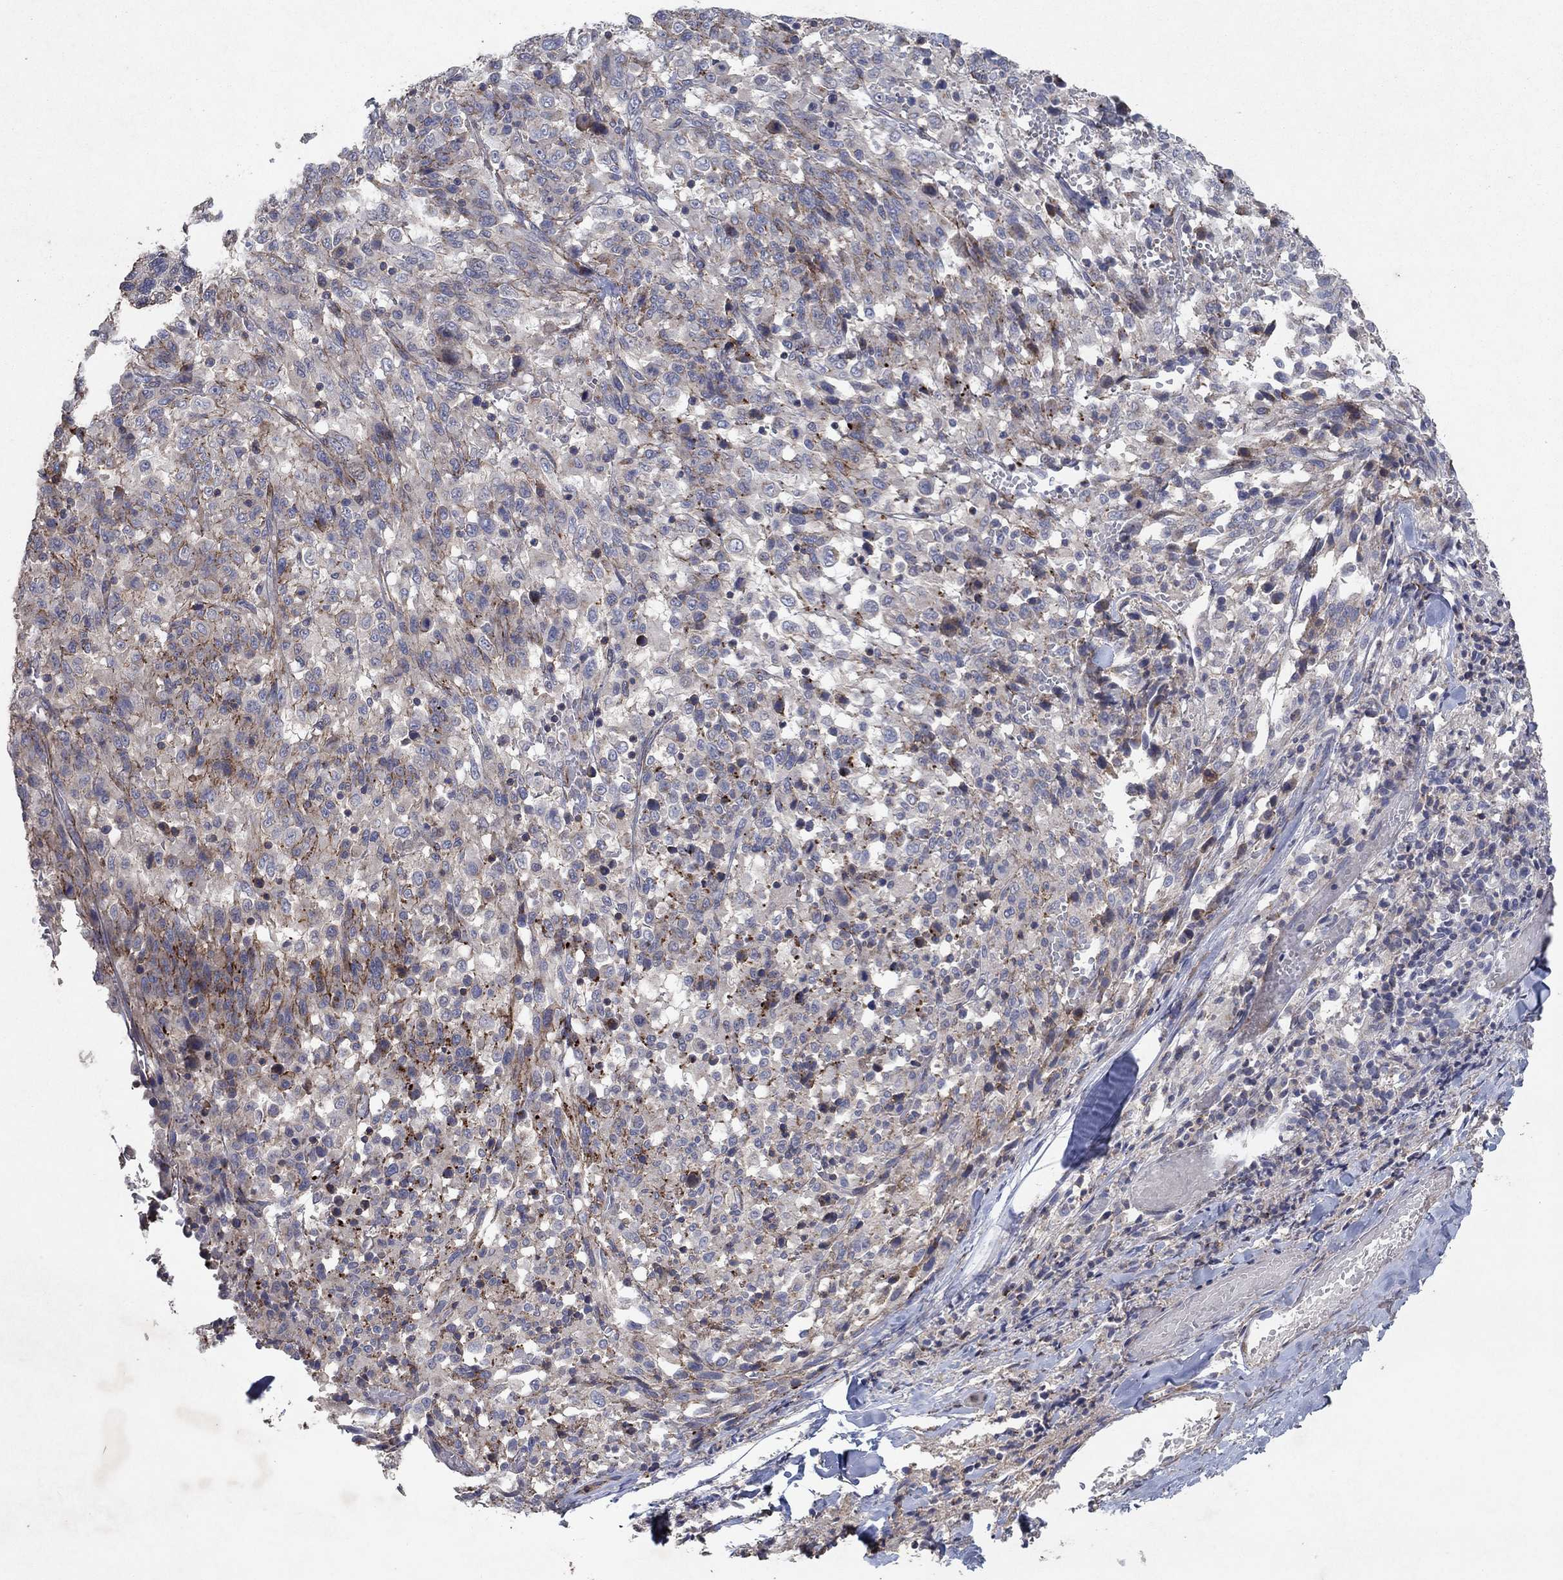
{"staining": {"intensity": "strong", "quantity": "<25%", "location": "cytoplasmic/membranous"}, "tissue": "melanoma", "cell_type": "Tumor cells", "image_type": "cancer", "snomed": [{"axis": "morphology", "description": "Malignant melanoma, NOS"}, {"axis": "topography", "description": "Skin"}], "caption": "Tumor cells reveal strong cytoplasmic/membranous staining in approximately <25% of cells in malignant melanoma.", "gene": "FRG1", "patient": {"sex": "female", "age": 91}}